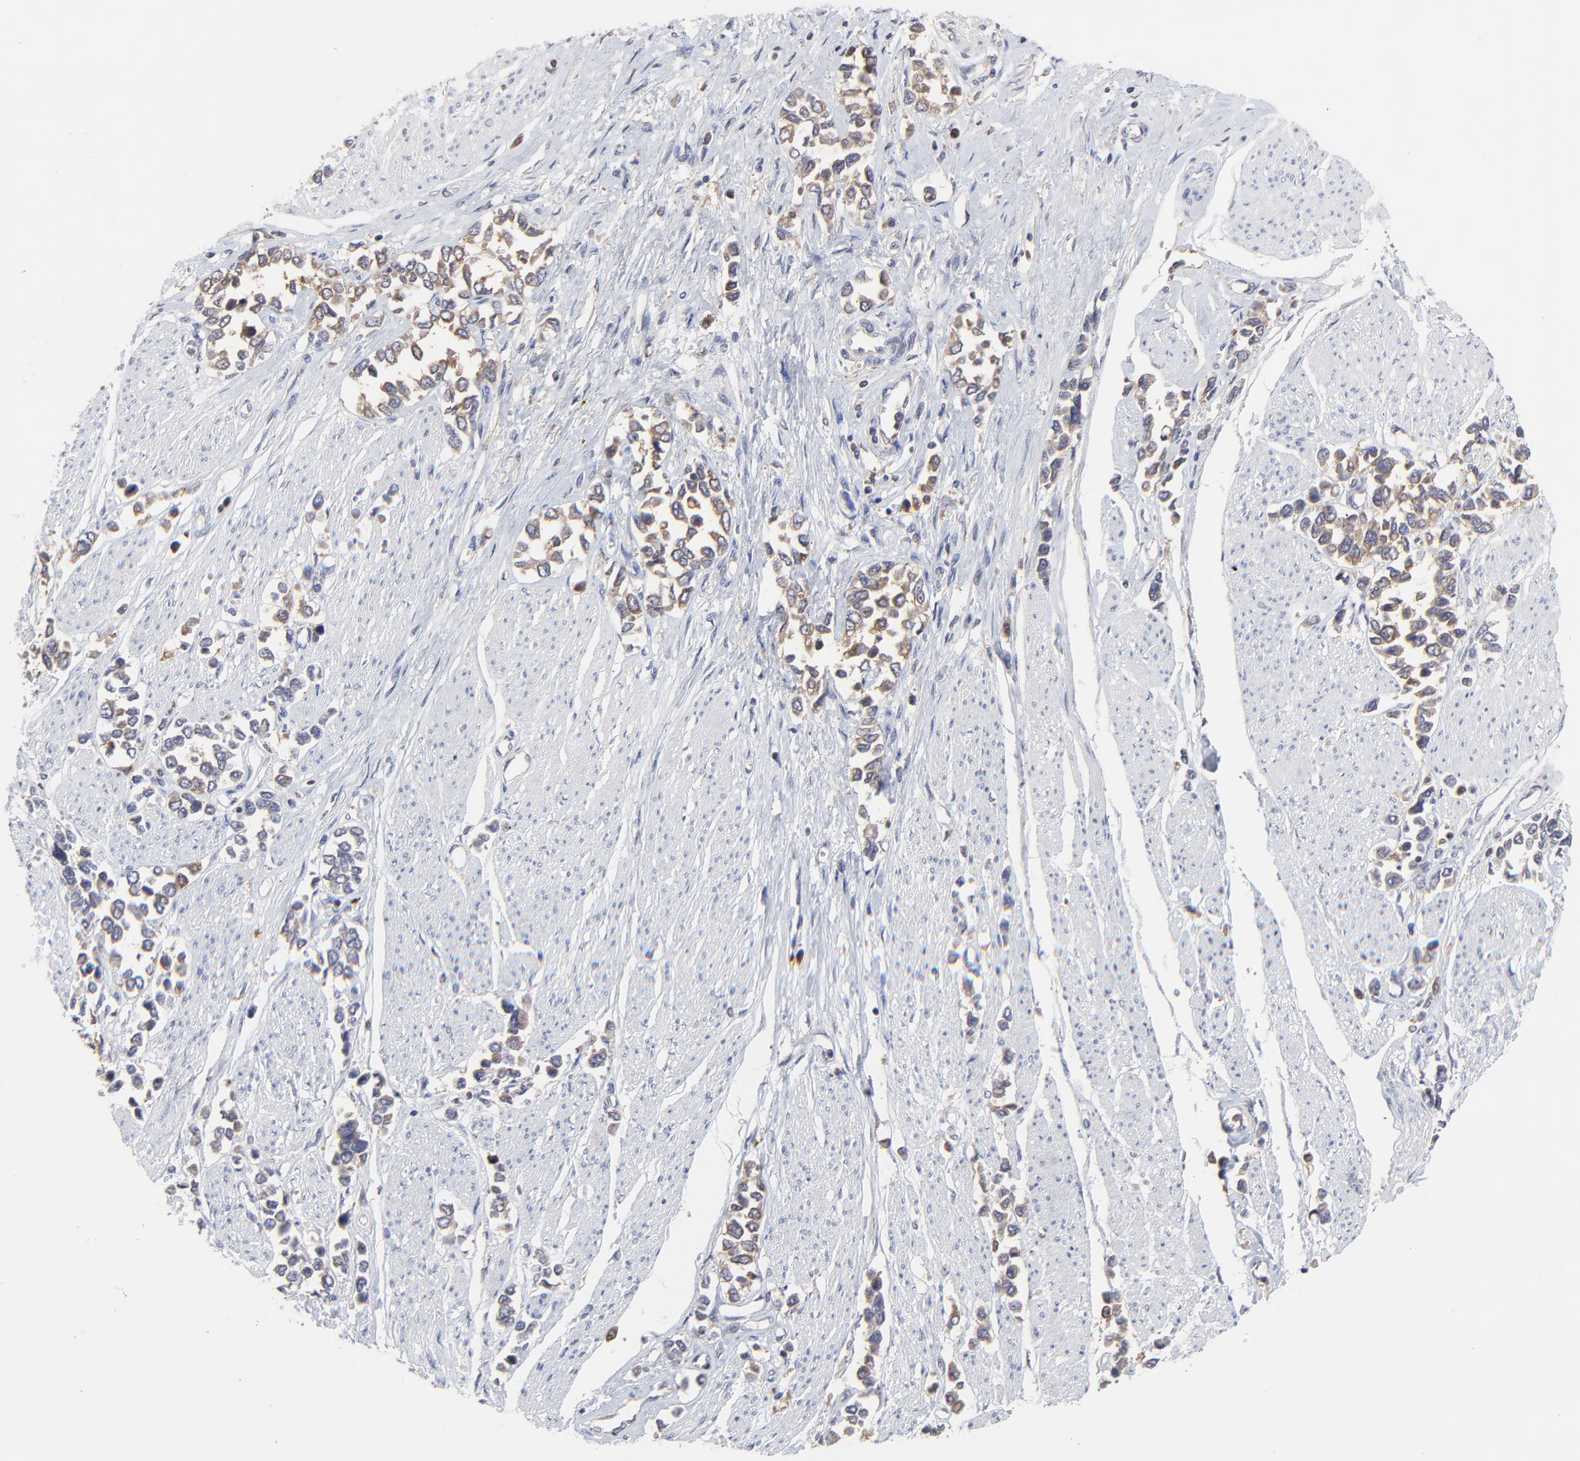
{"staining": {"intensity": "moderate", "quantity": ">75%", "location": "cytoplasmic/membranous"}, "tissue": "stomach cancer", "cell_type": "Tumor cells", "image_type": "cancer", "snomed": [{"axis": "morphology", "description": "Adenocarcinoma, NOS"}, {"axis": "topography", "description": "Stomach, upper"}], "caption": "This micrograph displays adenocarcinoma (stomach) stained with immunohistochemistry to label a protein in brown. The cytoplasmic/membranous of tumor cells show moderate positivity for the protein. Nuclei are counter-stained blue.", "gene": "RAB9A", "patient": {"sex": "male", "age": 76}}